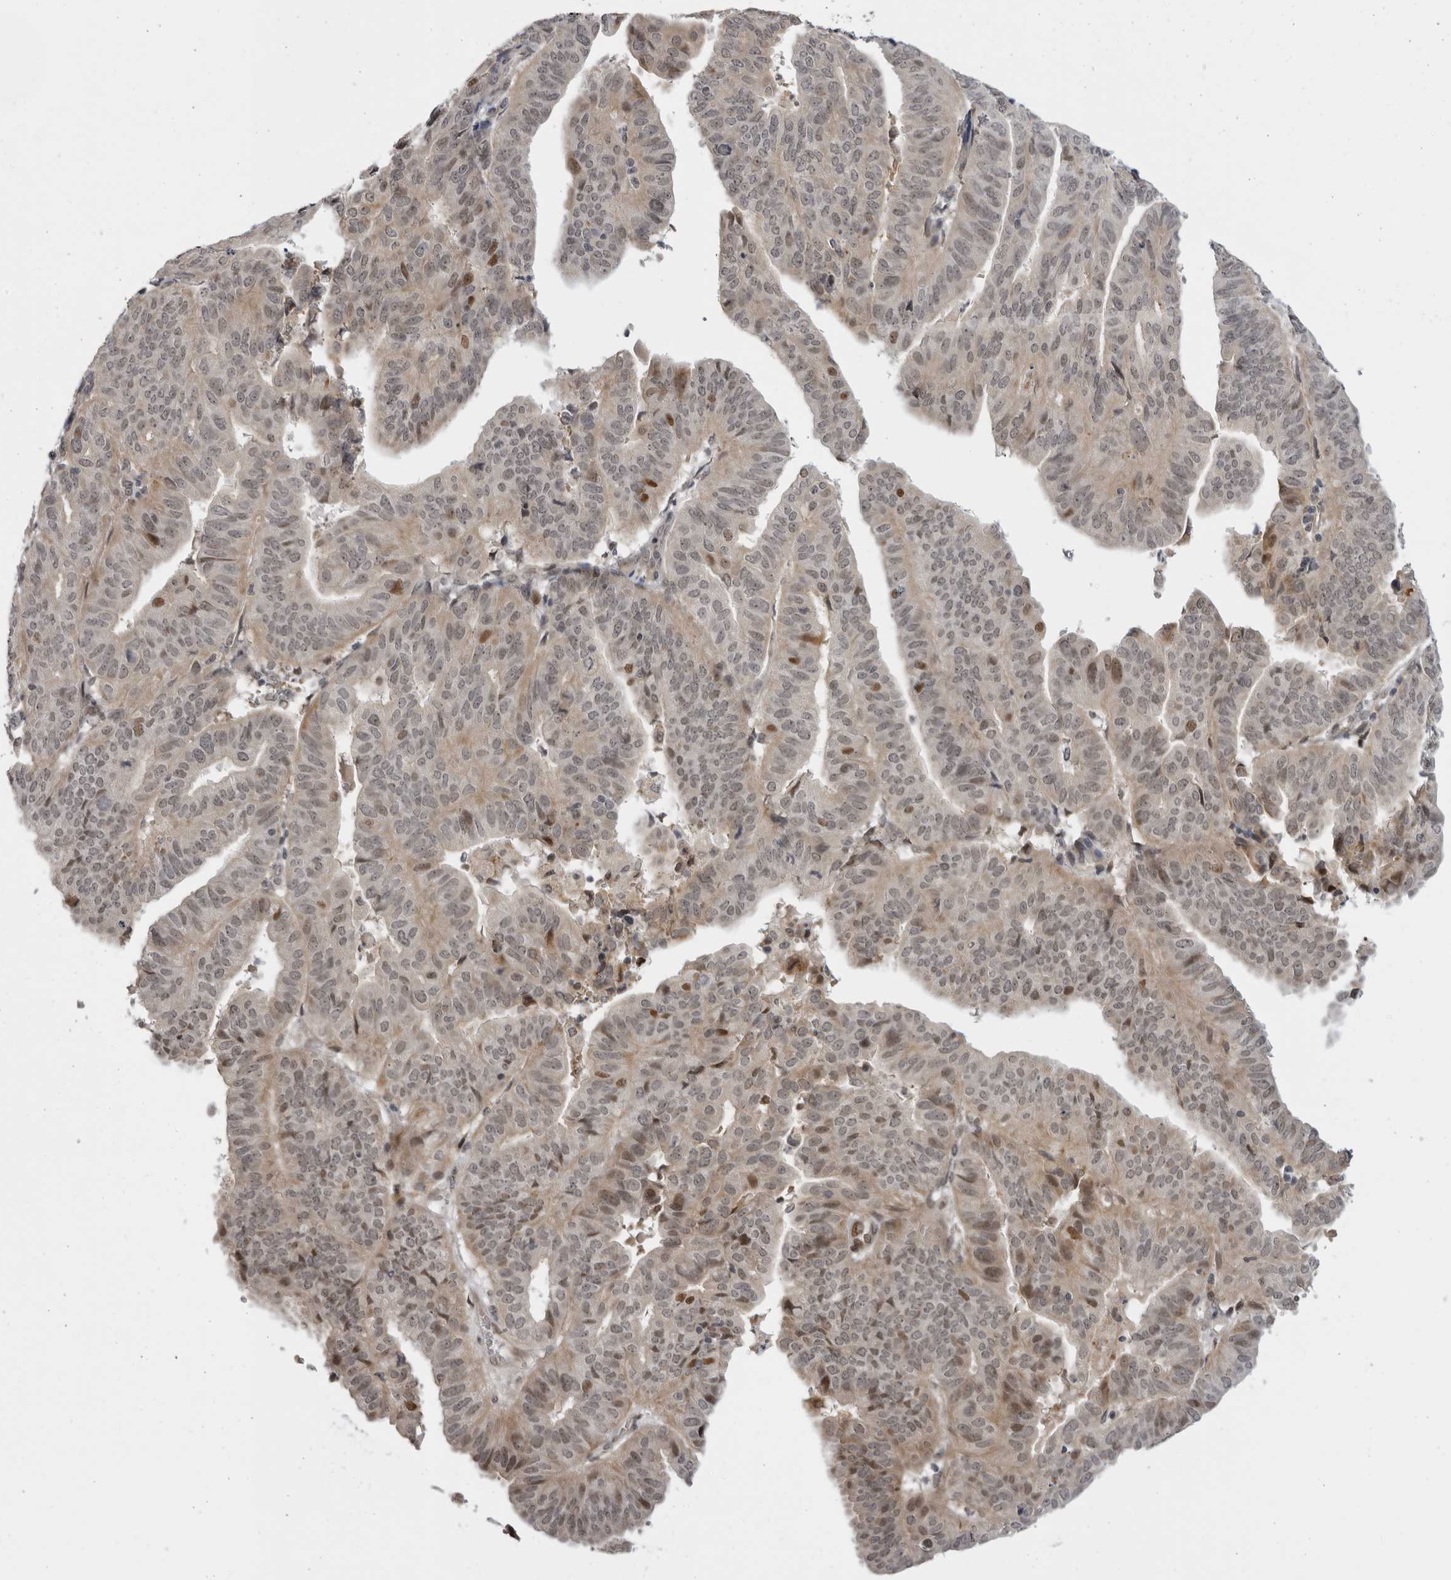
{"staining": {"intensity": "moderate", "quantity": "25%-75%", "location": "cytoplasmic/membranous"}, "tissue": "endometrial cancer", "cell_type": "Tumor cells", "image_type": "cancer", "snomed": [{"axis": "morphology", "description": "Adenocarcinoma, NOS"}, {"axis": "topography", "description": "Uterus"}], "caption": "IHC (DAB (3,3'-diaminobenzidine)) staining of human endometrial adenocarcinoma exhibits moderate cytoplasmic/membranous protein positivity in approximately 25%-75% of tumor cells. (IHC, brightfield microscopy, high magnification).", "gene": "ALPK2", "patient": {"sex": "female", "age": 77}}